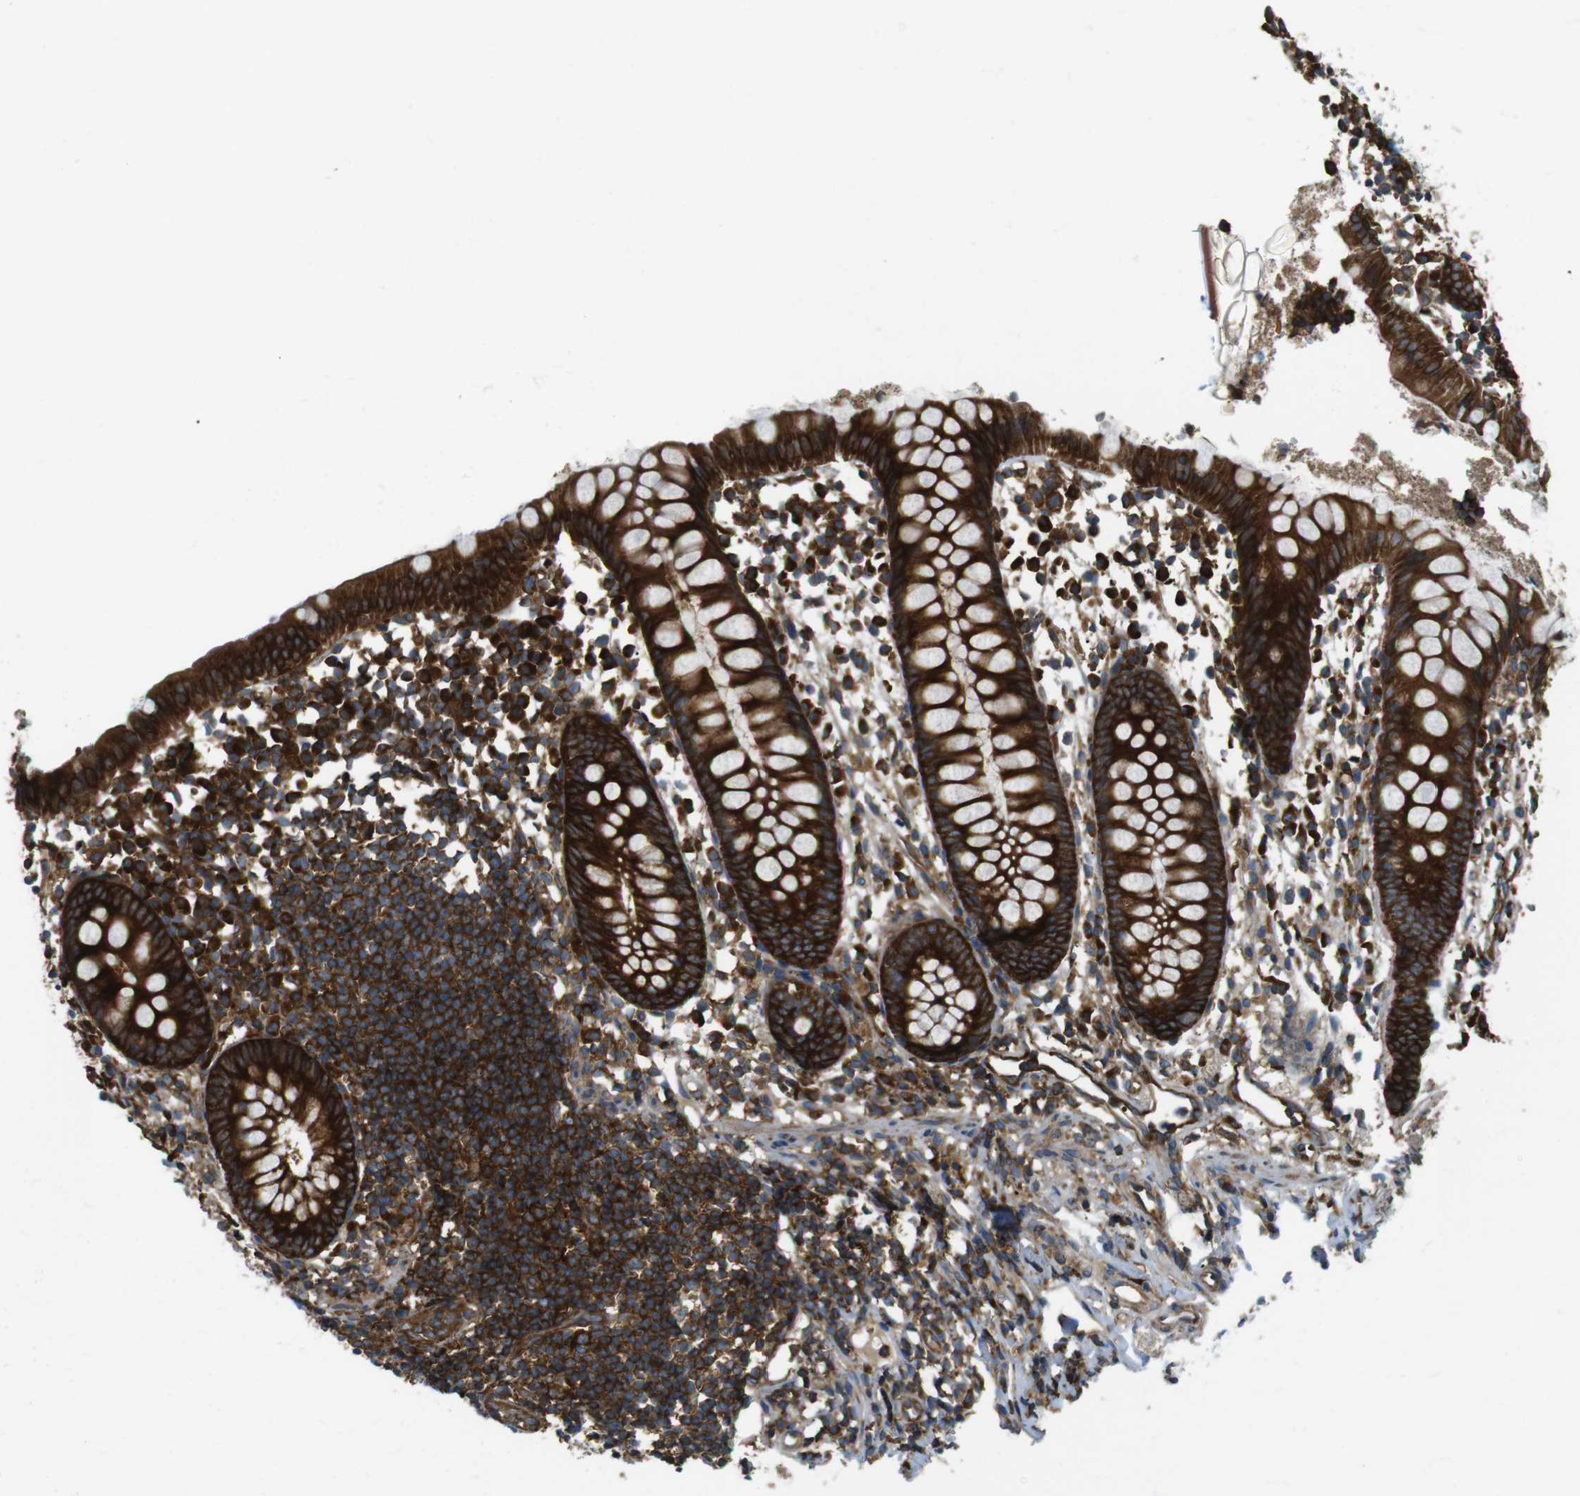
{"staining": {"intensity": "strong", "quantity": ">75%", "location": "cytoplasmic/membranous"}, "tissue": "appendix", "cell_type": "Glandular cells", "image_type": "normal", "snomed": [{"axis": "morphology", "description": "Normal tissue, NOS"}, {"axis": "topography", "description": "Appendix"}], "caption": "Appendix stained with a brown dye reveals strong cytoplasmic/membranous positive positivity in about >75% of glandular cells.", "gene": "TSC1", "patient": {"sex": "female", "age": 20}}